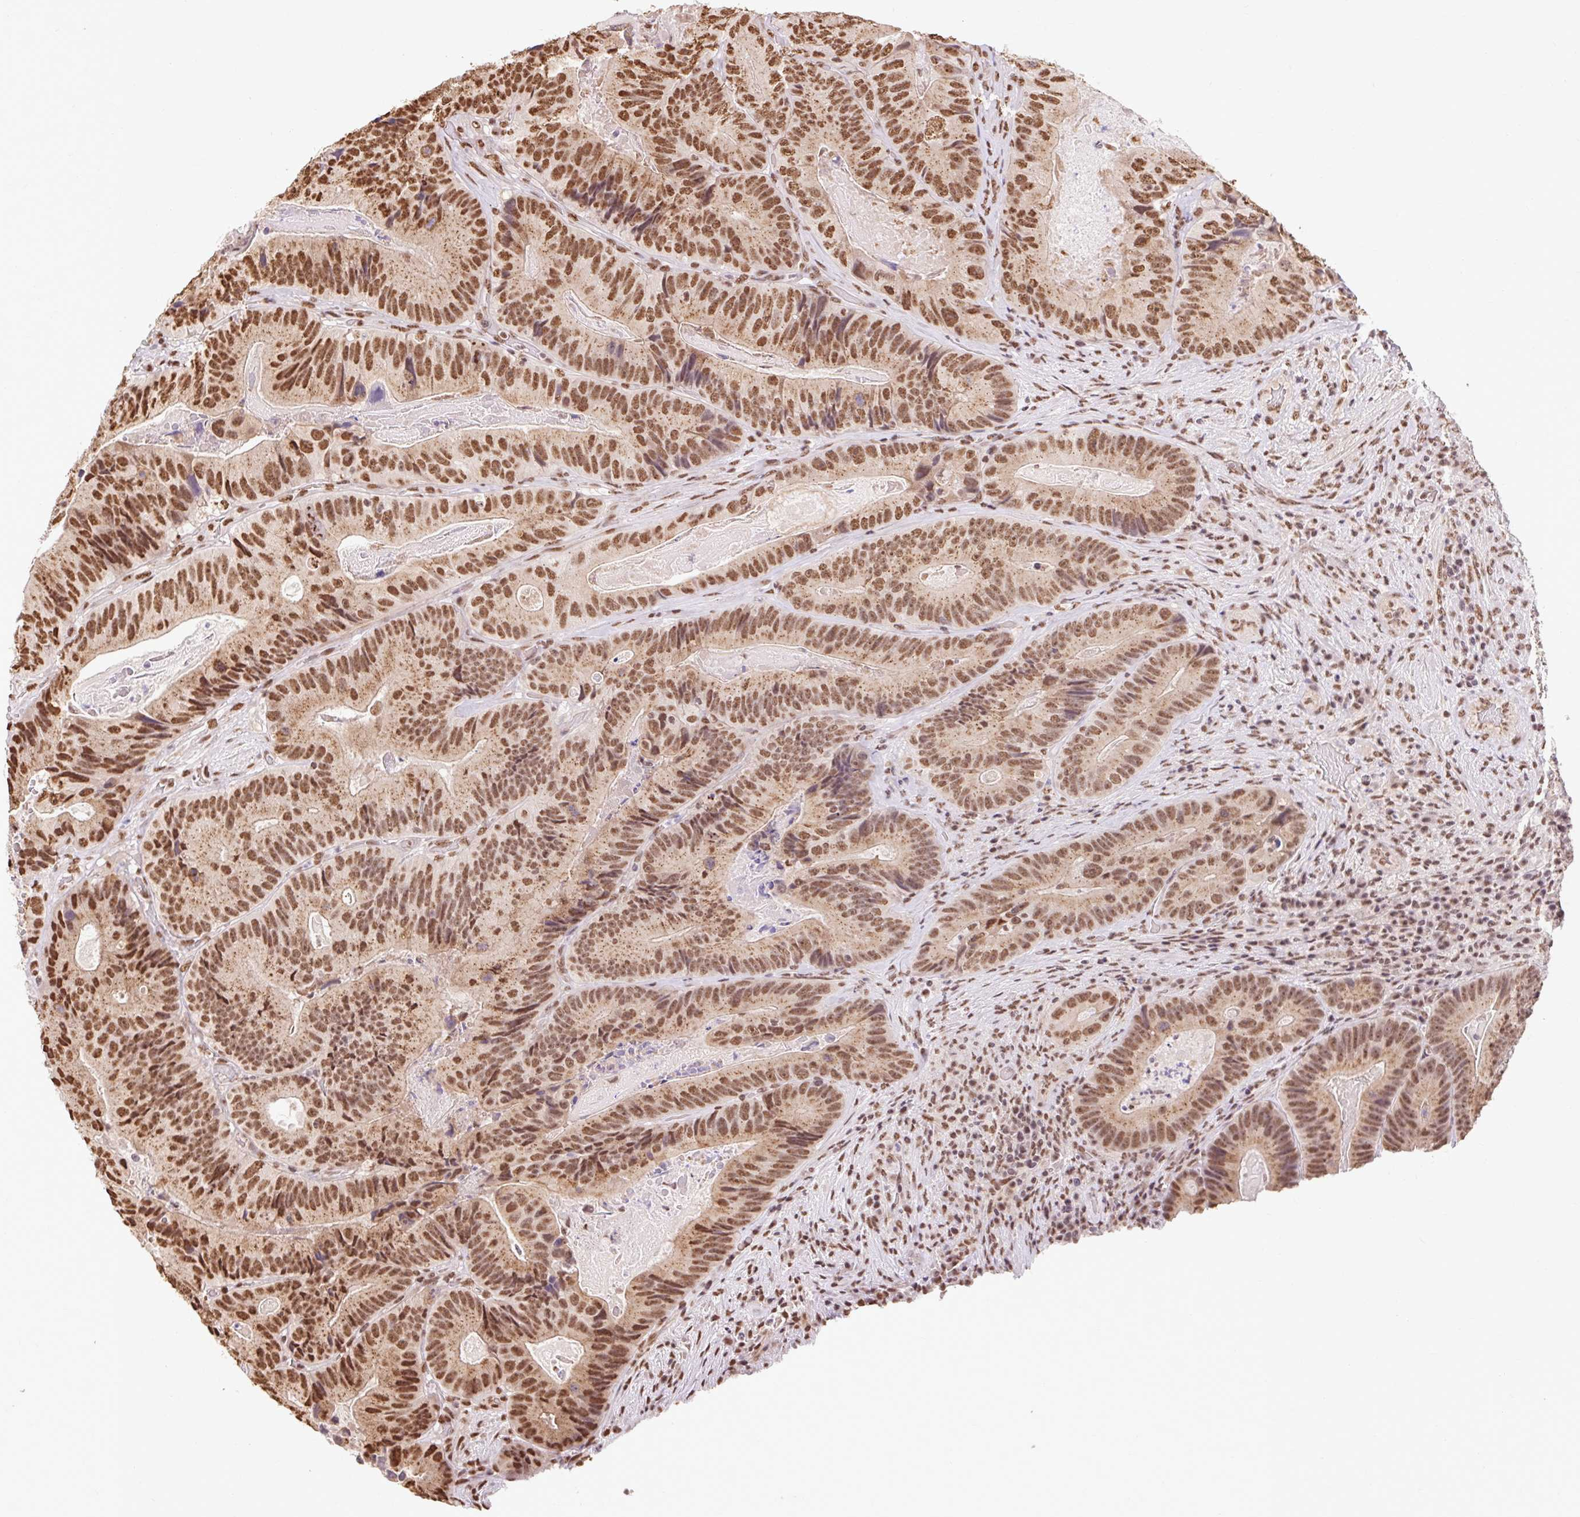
{"staining": {"intensity": "moderate", "quantity": ">75%", "location": "nuclear"}, "tissue": "colorectal cancer", "cell_type": "Tumor cells", "image_type": "cancer", "snomed": [{"axis": "morphology", "description": "Adenocarcinoma, NOS"}, {"axis": "topography", "description": "Colon"}], "caption": "Immunohistochemical staining of human colorectal adenocarcinoma demonstrates medium levels of moderate nuclear expression in about >75% of tumor cells.", "gene": "BICRA", "patient": {"sex": "female", "age": 86}}